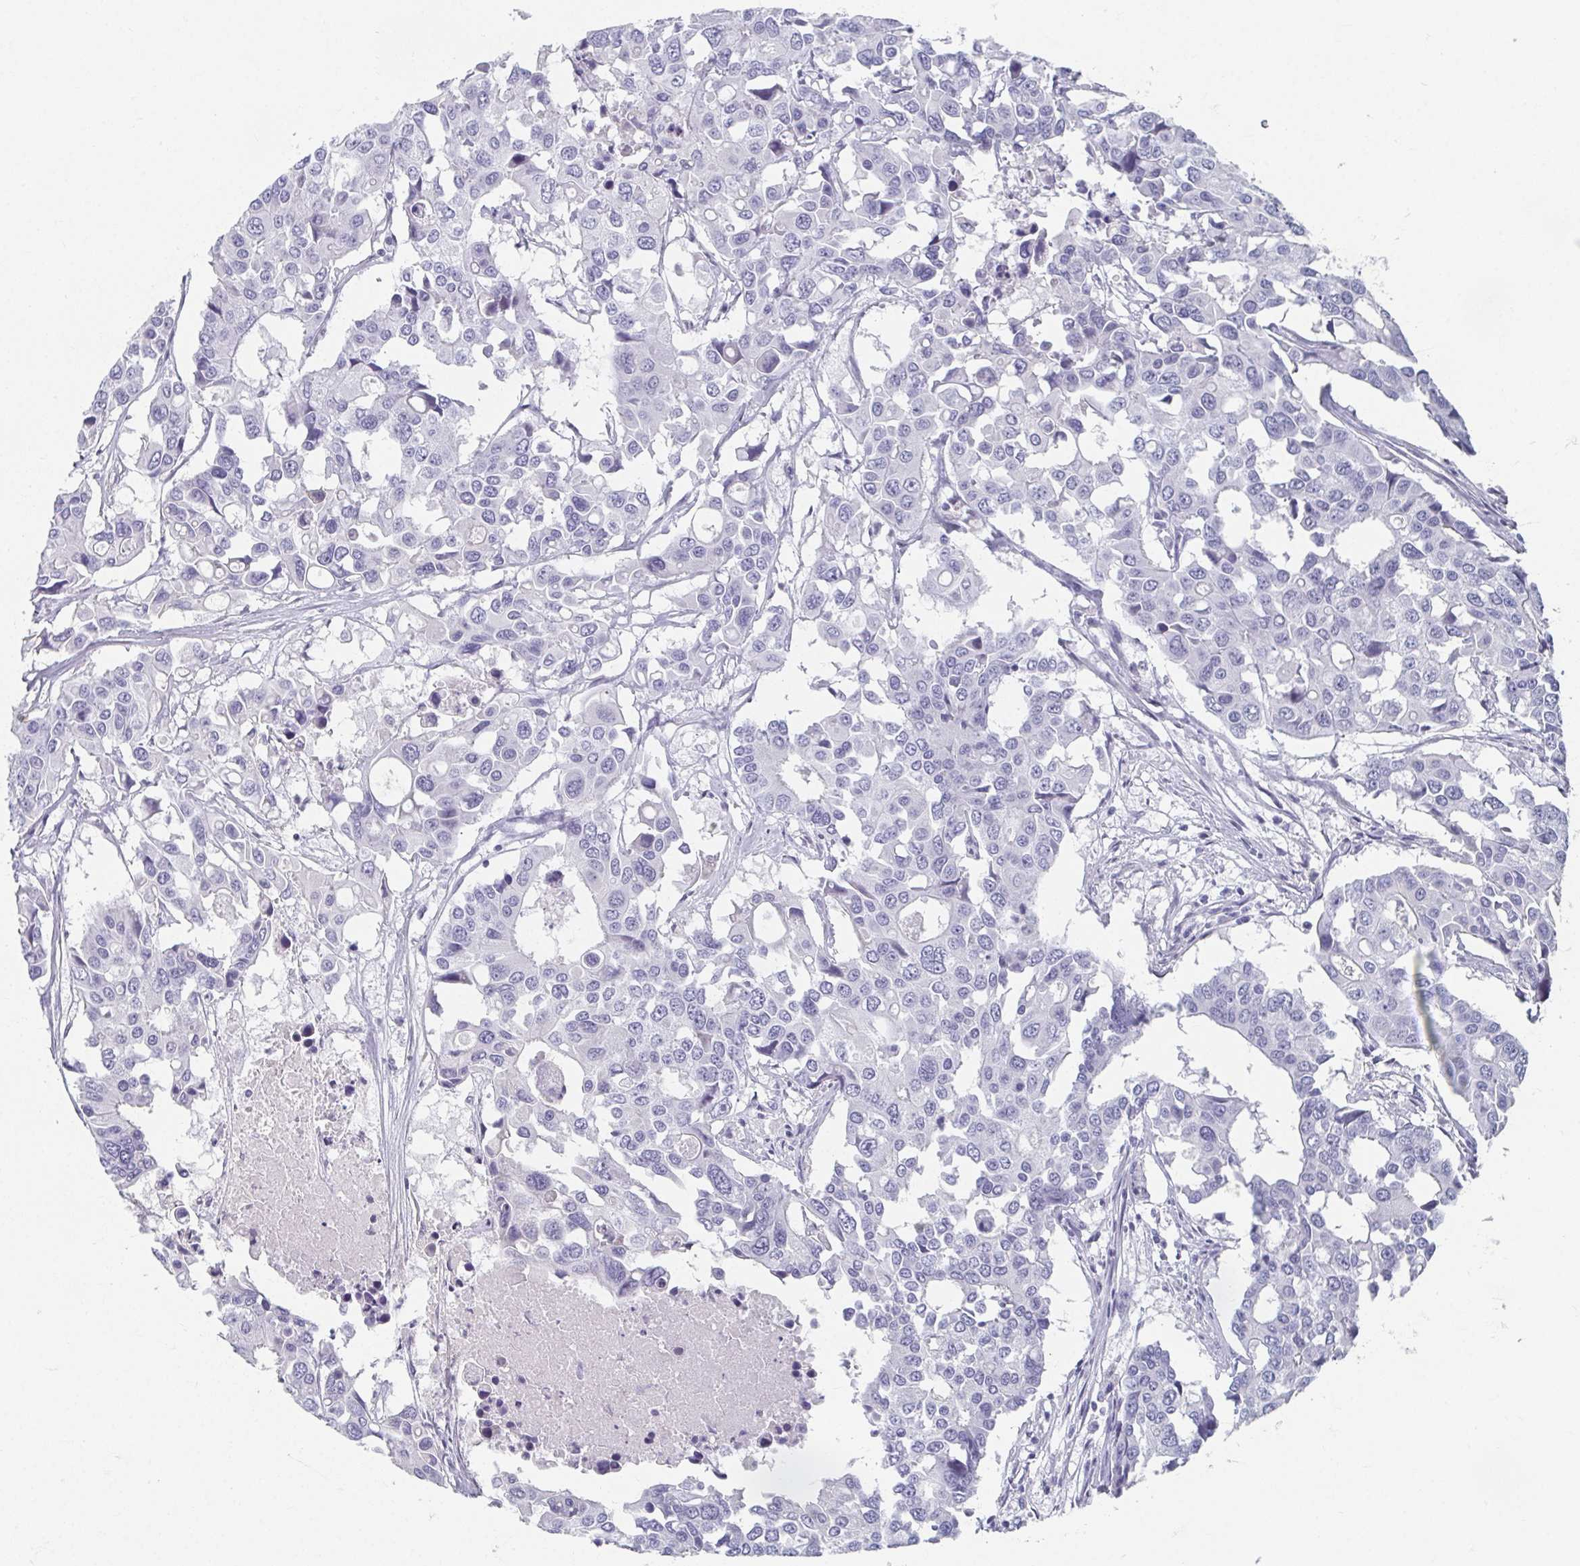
{"staining": {"intensity": "negative", "quantity": "none", "location": "none"}, "tissue": "colorectal cancer", "cell_type": "Tumor cells", "image_type": "cancer", "snomed": [{"axis": "morphology", "description": "Adenocarcinoma, NOS"}, {"axis": "topography", "description": "Colon"}], "caption": "Micrograph shows no significant protein staining in tumor cells of colorectal adenocarcinoma. The staining was performed using DAB (3,3'-diaminobenzidine) to visualize the protein expression in brown, while the nuclei were stained in blue with hematoxylin (Magnification: 20x).", "gene": "CAMKV", "patient": {"sex": "male", "age": 77}}